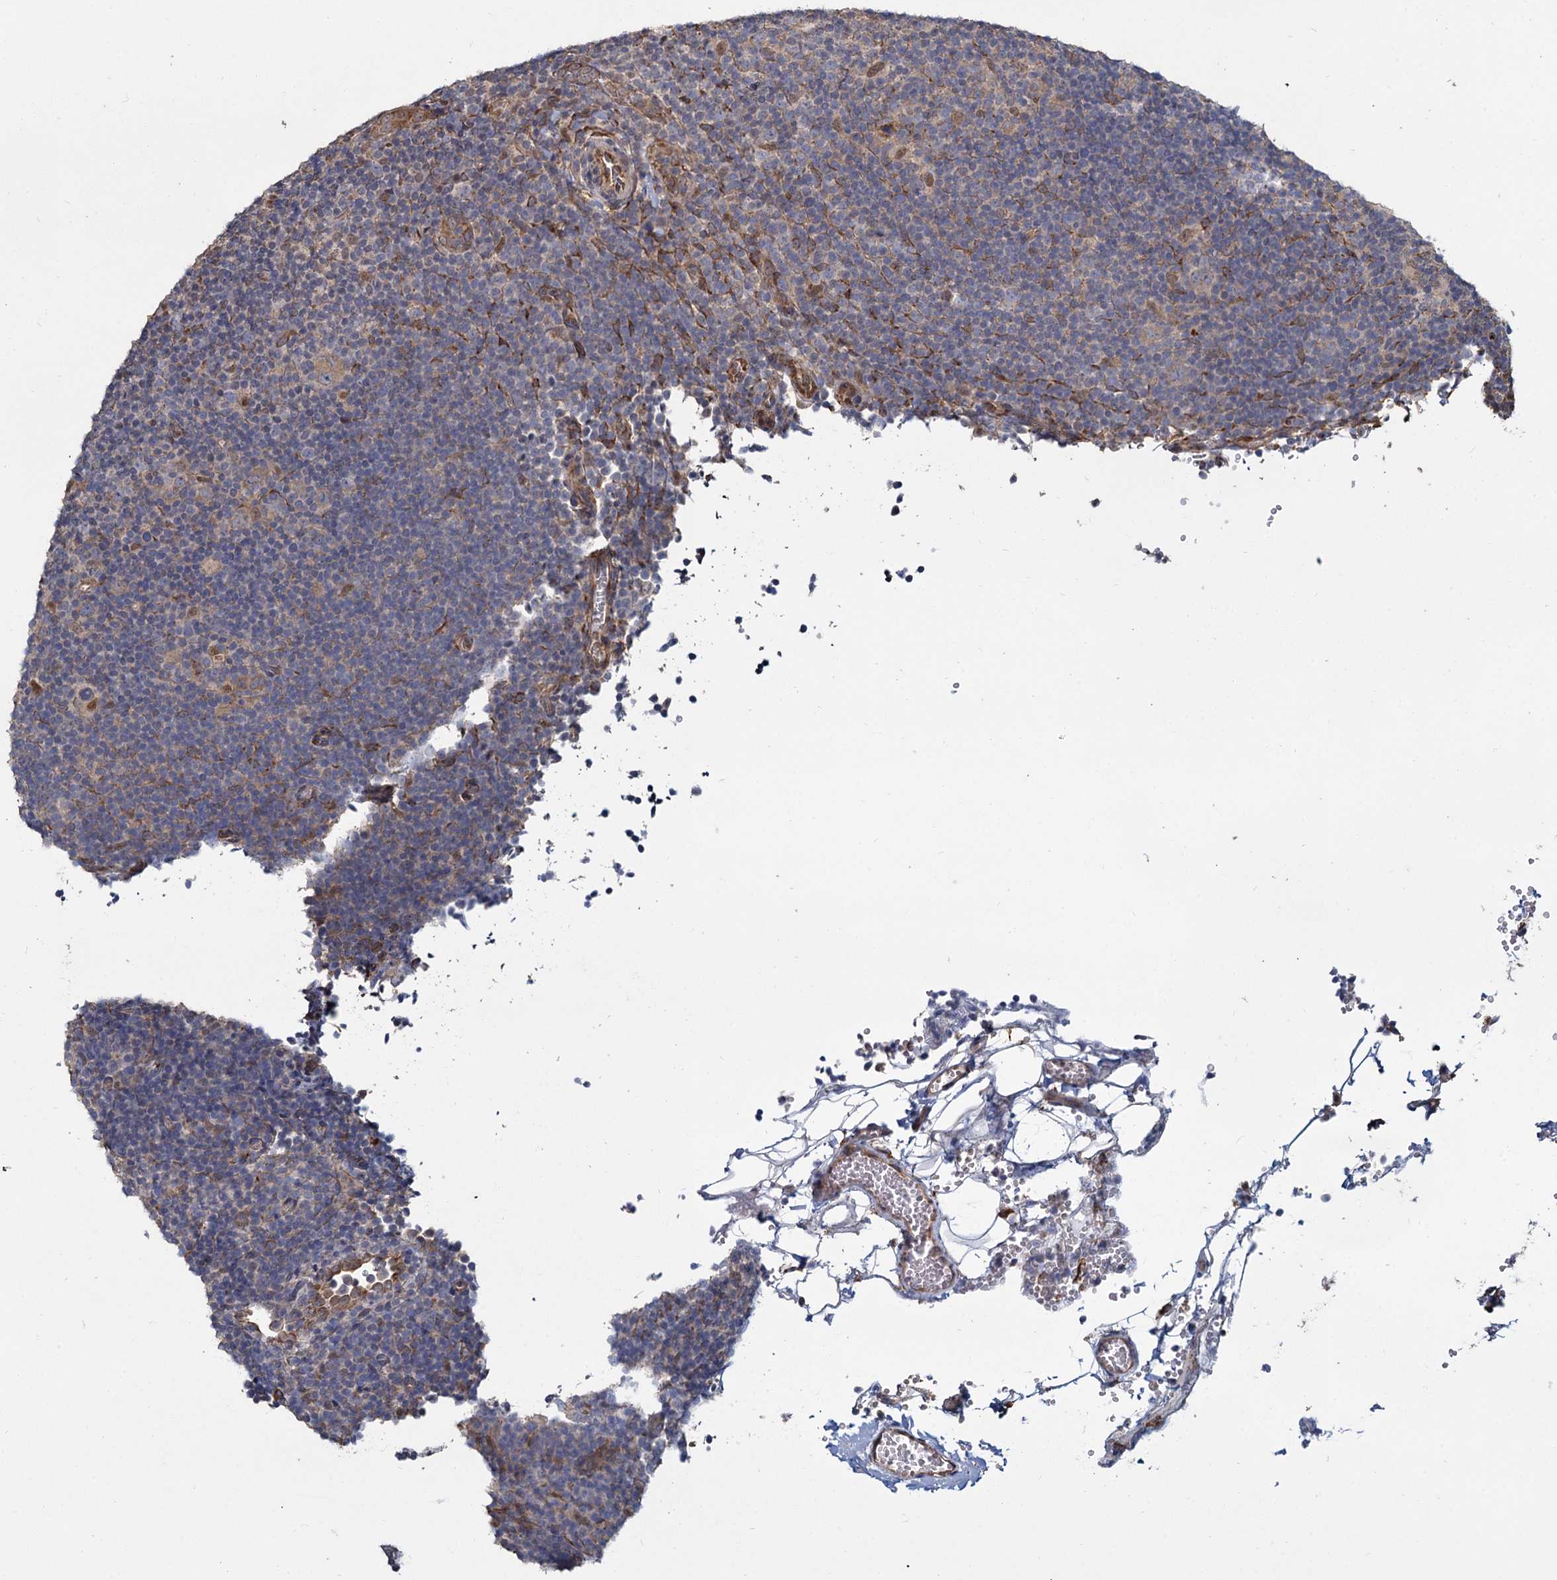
{"staining": {"intensity": "weak", "quantity": "<25%", "location": "cytoplasmic/membranous"}, "tissue": "lymphoma", "cell_type": "Tumor cells", "image_type": "cancer", "snomed": [{"axis": "morphology", "description": "Hodgkin's disease, NOS"}, {"axis": "topography", "description": "Lymph node"}], "caption": "This is an IHC micrograph of human lymphoma. There is no staining in tumor cells.", "gene": "LRRC51", "patient": {"sex": "female", "age": 57}}